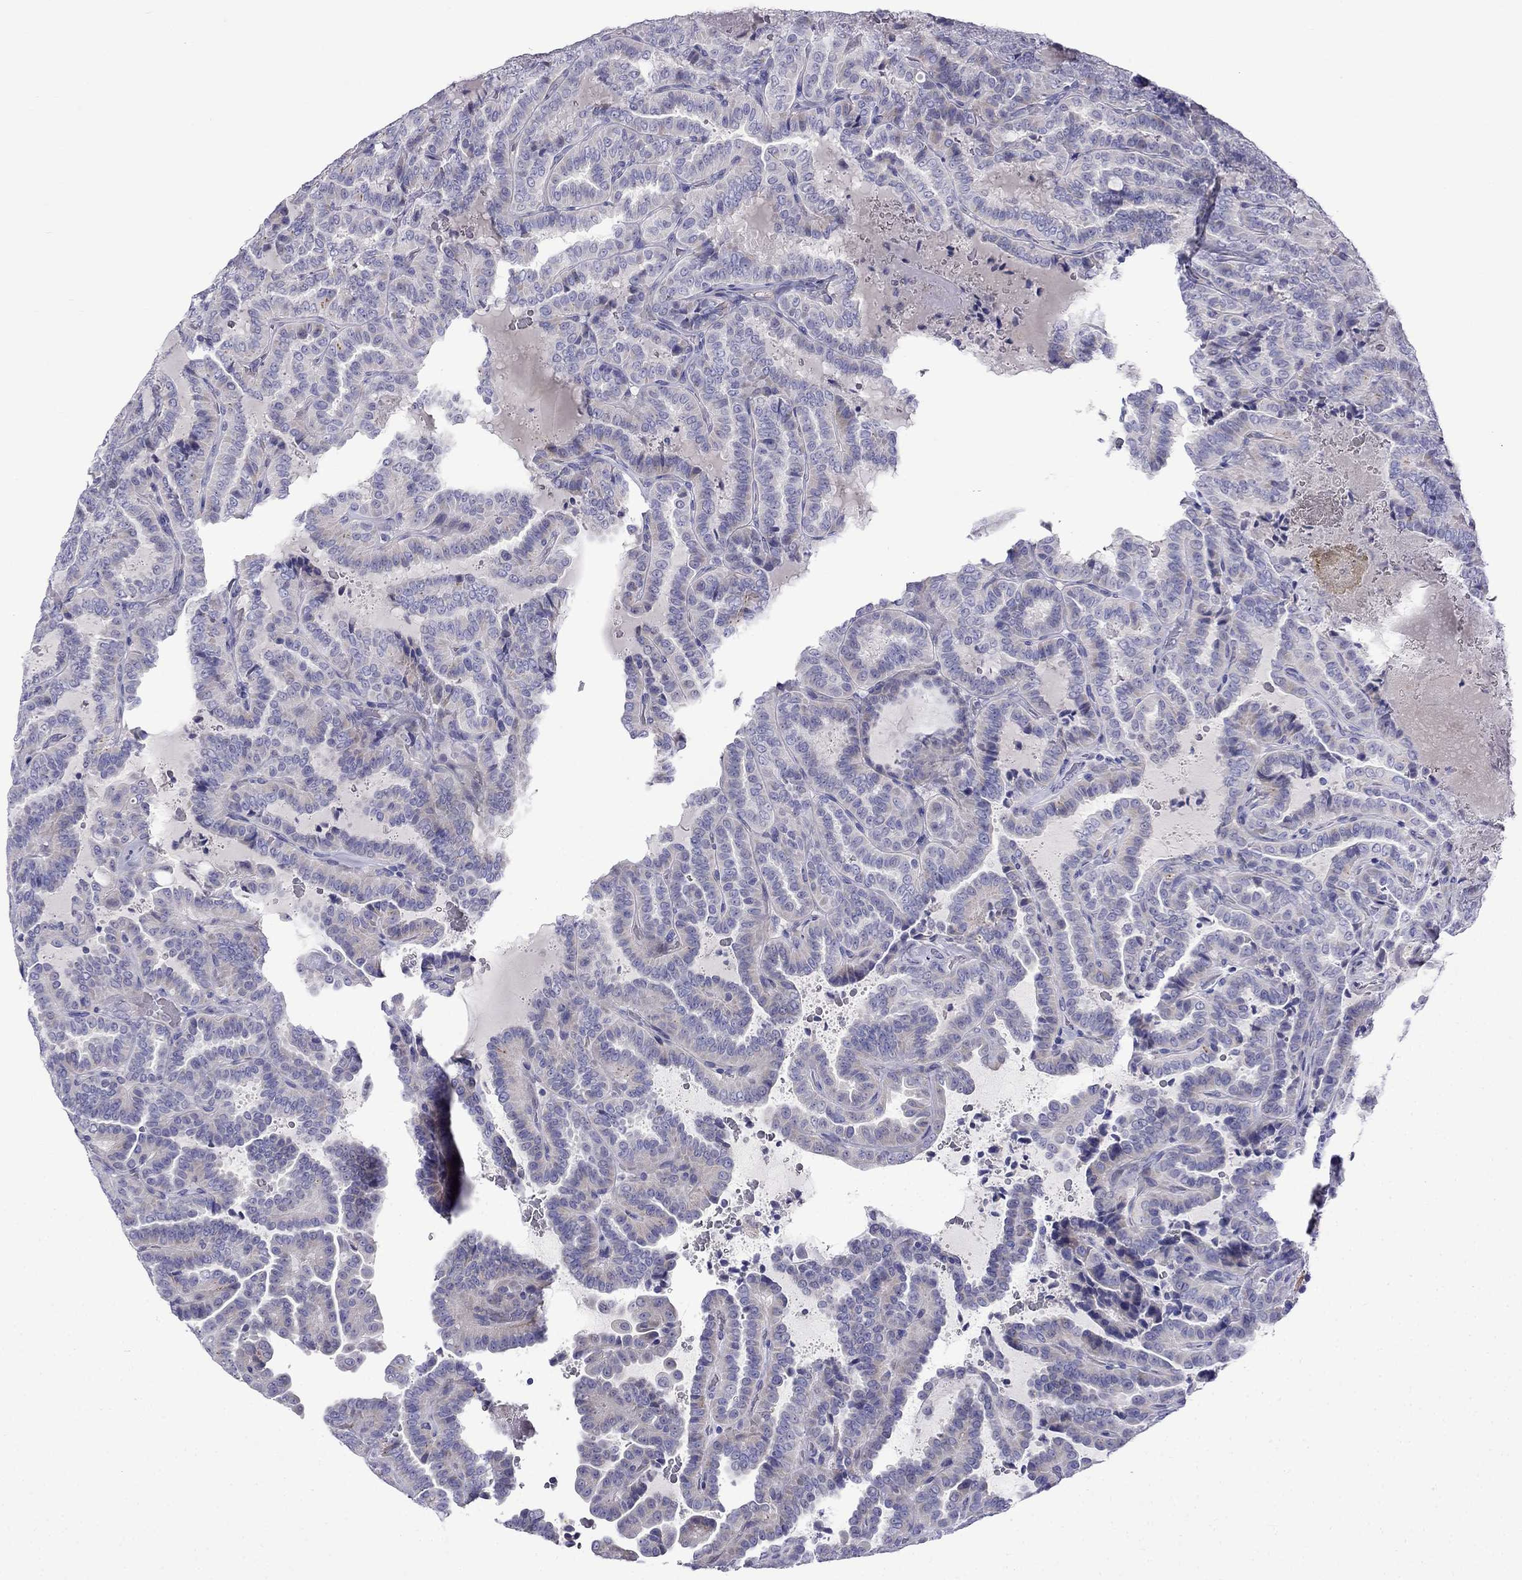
{"staining": {"intensity": "negative", "quantity": "none", "location": "none"}, "tissue": "thyroid cancer", "cell_type": "Tumor cells", "image_type": "cancer", "snomed": [{"axis": "morphology", "description": "Papillary adenocarcinoma, NOS"}, {"axis": "topography", "description": "Thyroid gland"}], "caption": "Human thyroid cancer (papillary adenocarcinoma) stained for a protein using immunohistochemistry (IHC) exhibits no expression in tumor cells.", "gene": "PATE1", "patient": {"sex": "female", "age": 39}}